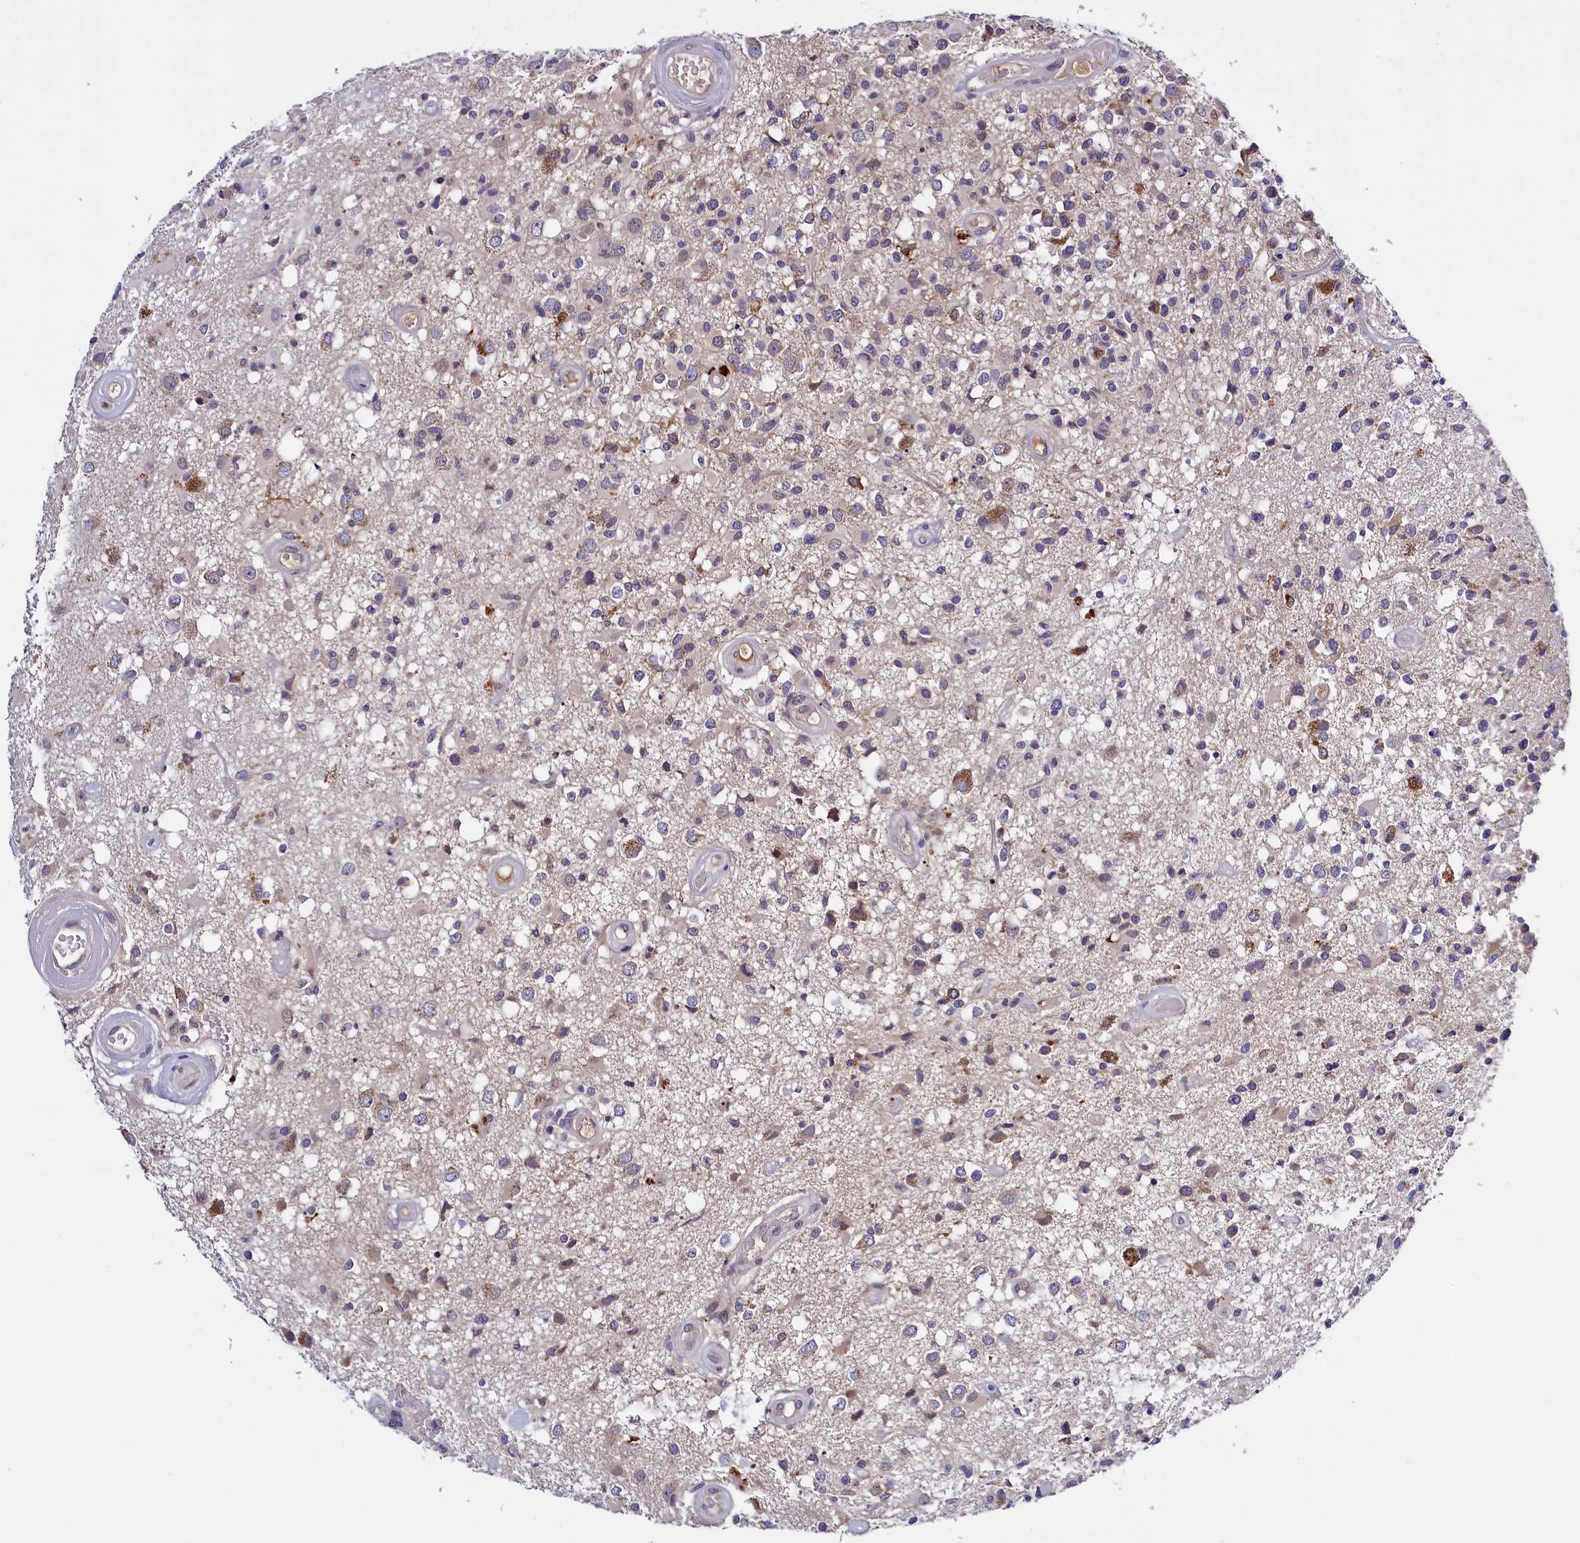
{"staining": {"intensity": "weak", "quantity": "<25%", "location": "cytoplasmic/membranous"}, "tissue": "glioma", "cell_type": "Tumor cells", "image_type": "cancer", "snomed": [{"axis": "morphology", "description": "Glioma, malignant, High grade"}, {"axis": "morphology", "description": "Glioblastoma, NOS"}, {"axis": "topography", "description": "Brain"}], "caption": "The photomicrograph exhibits no significant staining in tumor cells of malignant glioma (high-grade).", "gene": "ENKD1", "patient": {"sex": "male", "age": 60}}